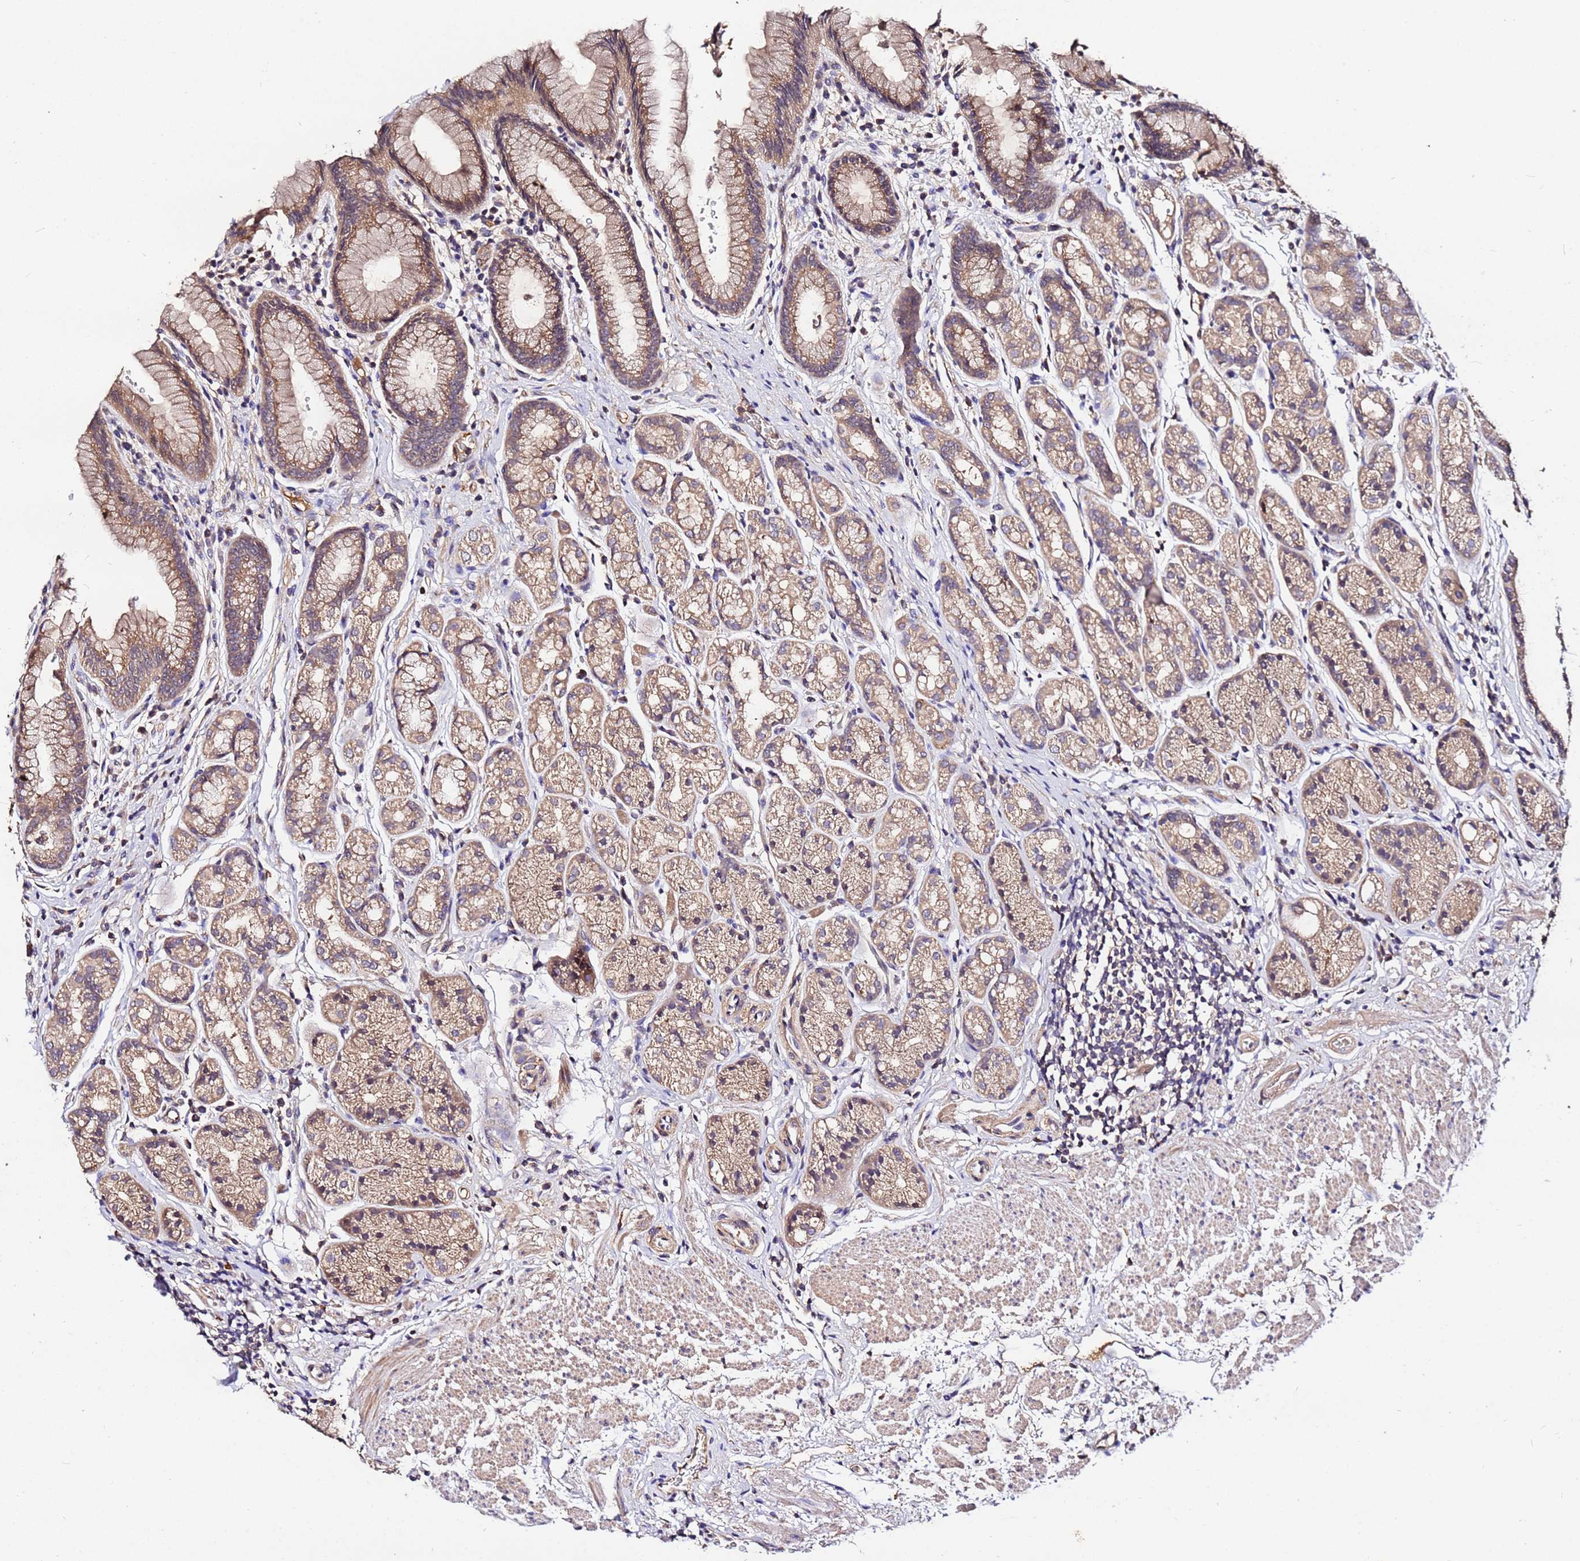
{"staining": {"intensity": "moderate", "quantity": ">75%", "location": "cytoplasmic/membranous"}, "tissue": "stomach", "cell_type": "Glandular cells", "image_type": "normal", "snomed": [{"axis": "morphology", "description": "Normal tissue, NOS"}, {"axis": "topography", "description": "Stomach"}], "caption": "About >75% of glandular cells in benign stomach display moderate cytoplasmic/membranous protein expression as visualized by brown immunohistochemical staining.", "gene": "MTERF1", "patient": {"sex": "male", "age": 63}}